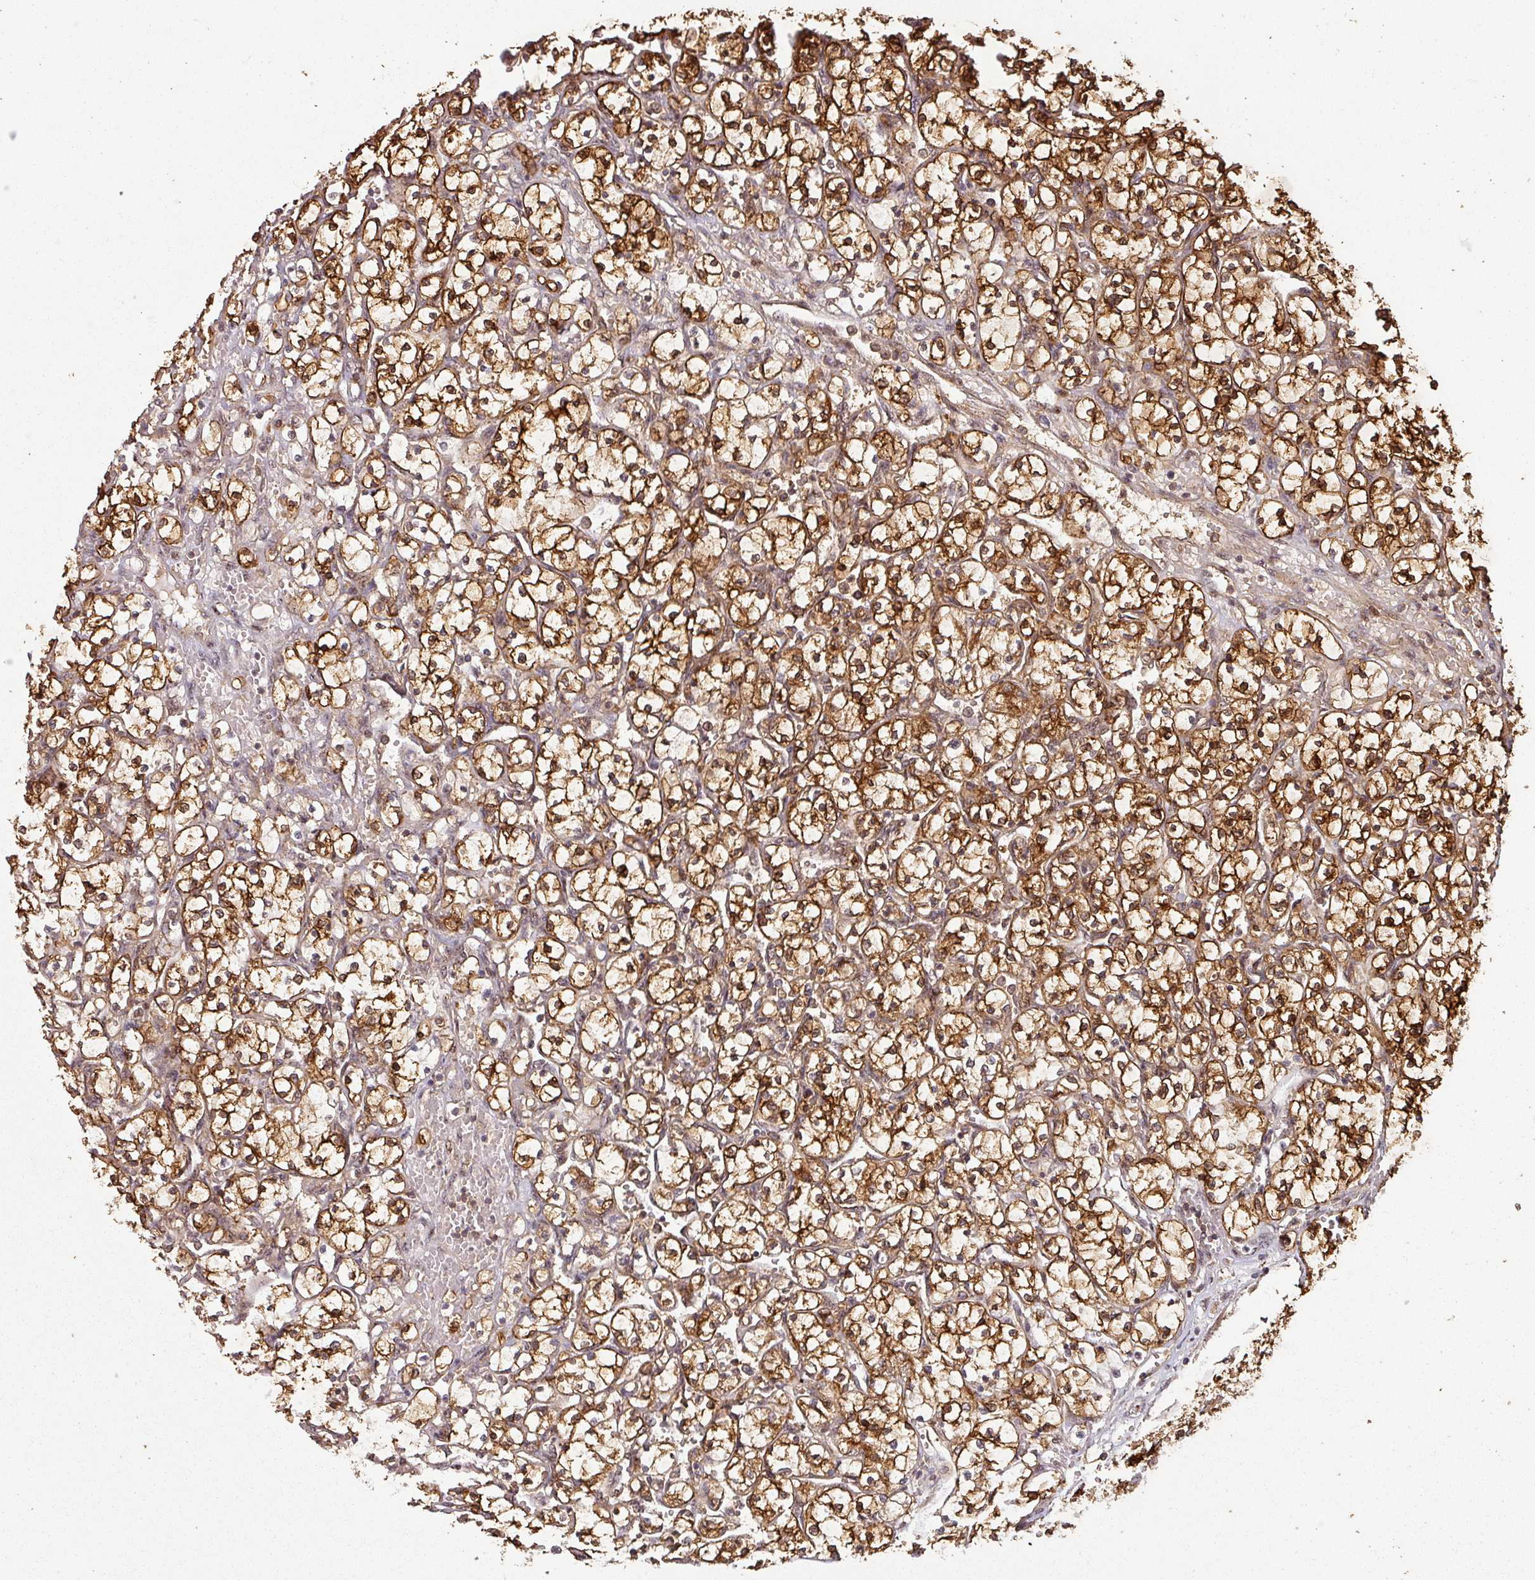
{"staining": {"intensity": "strong", "quantity": ">75%", "location": "cytoplasmic/membranous,nuclear"}, "tissue": "renal cancer", "cell_type": "Tumor cells", "image_type": "cancer", "snomed": [{"axis": "morphology", "description": "Adenocarcinoma, NOS"}, {"axis": "topography", "description": "Kidney"}], "caption": "Renal cancer was stained to show a protein in brown. There is high levels of strong cytoplasmic/membranous and nuclear positivity in about >75% of tumor cells.", "gene": "ZNF322", "patient": {"sex": "female", "age": 69}}